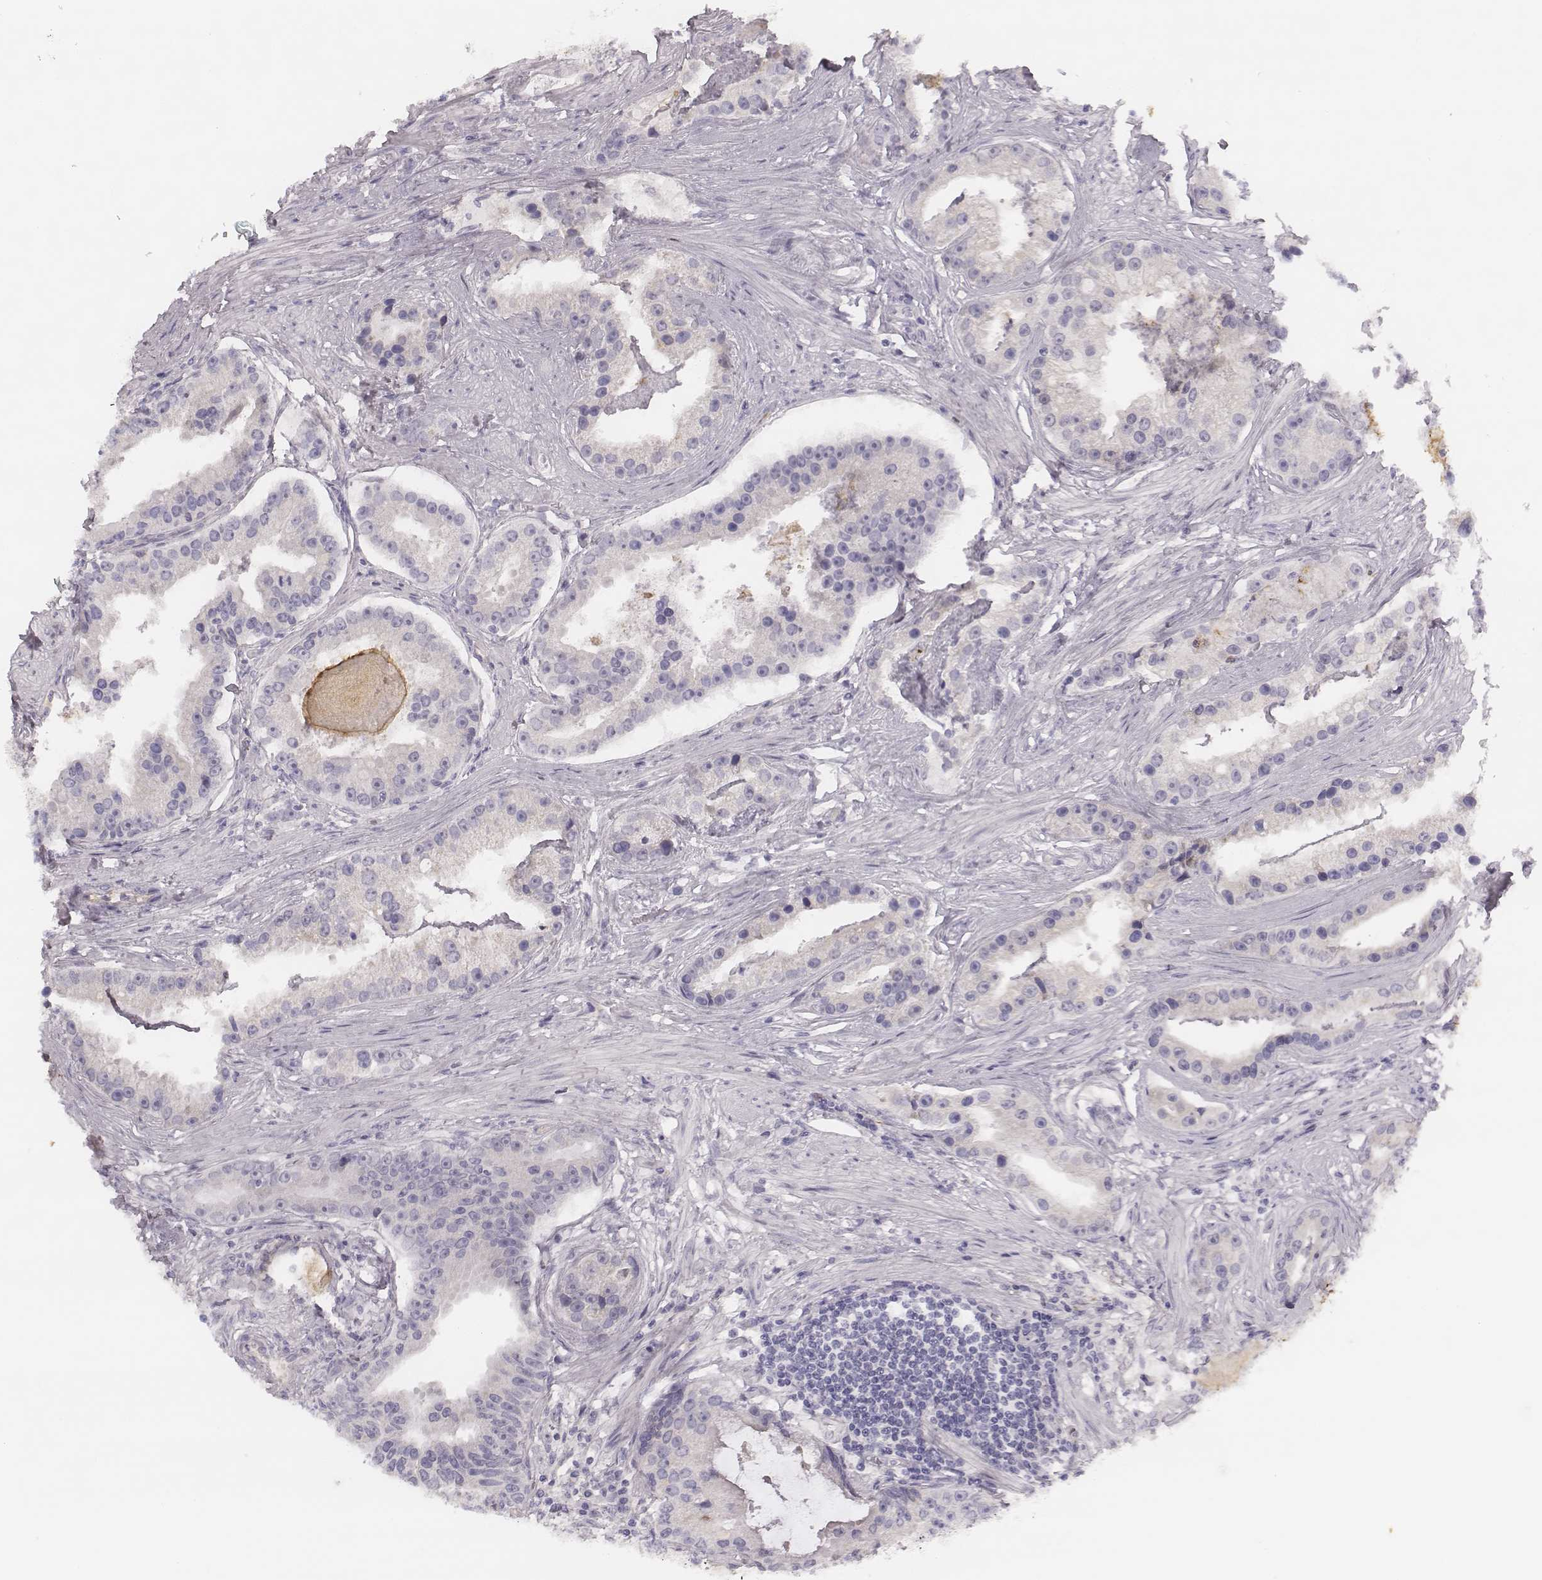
{"staining": {"intensity": "negative", "quantity": "none", "location": "none"}, "tissue": "prostate cancer", "cell_type": "Tumor cells", "image_type": "cancer", "snomed": [{"axis": "morphology", "description": "Adenocarcinoma, NOS"}, {"axis": "topography", "description": "Prostate and seminal vesicle, NOS"}, {"axis": "topography", "description": "Prostate"}], "caption": "Prostate cancer stained for a protein using immunohistochemistry displays no positivity tumor cells.", "gene": "KCNJ12", "patient": {"sex": "male", "age": 44}}